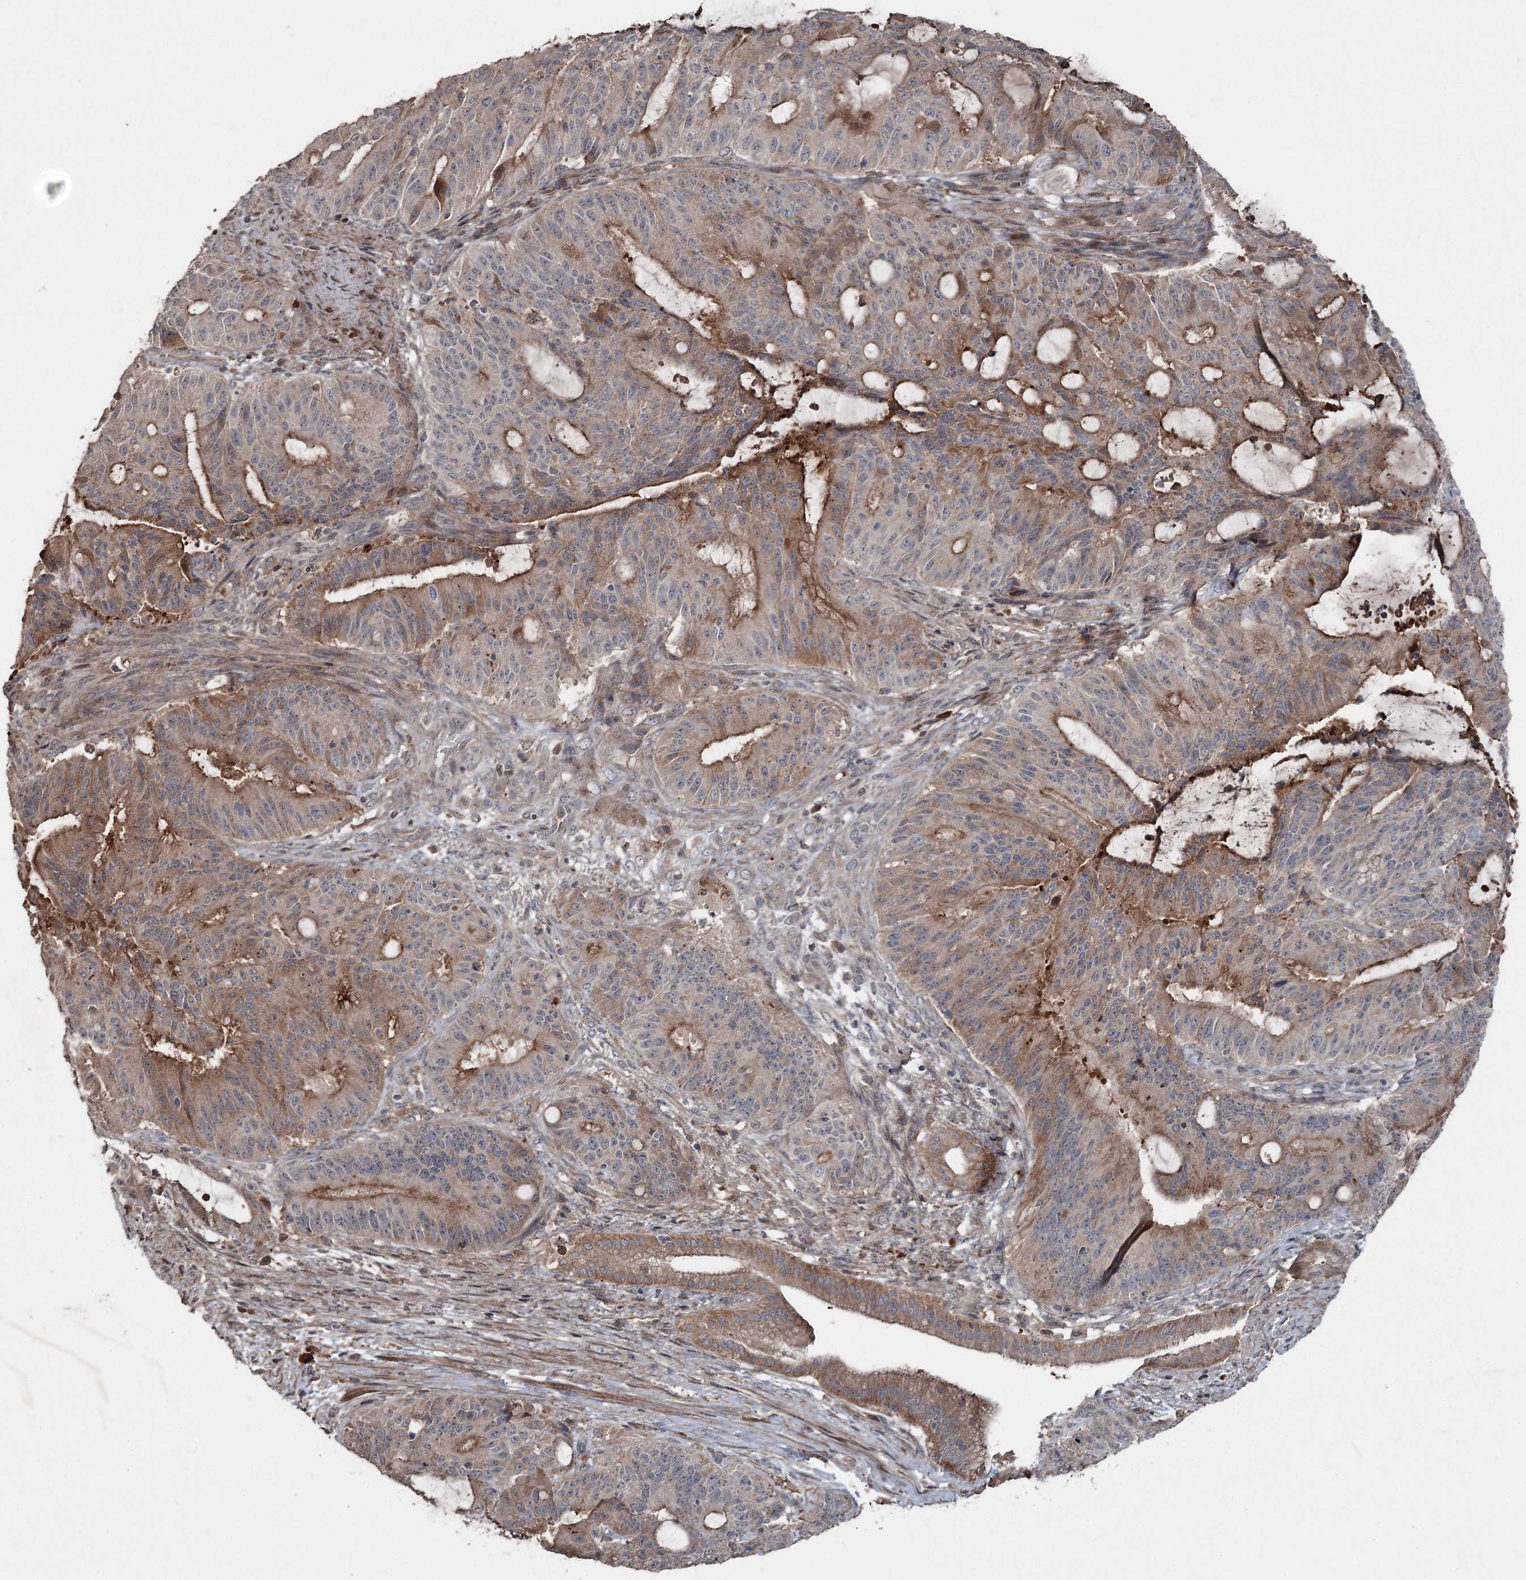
{"staining": {"intensity": "moderate", "quantity": ">75%", "location": "cytoplasmic/membranous"}, "tissue": "liver cancer", "cell_type": "Tumor cells", "image_type": "cancer", "snomed": [{"axis": "morphology", "description": "Normal tissue, NOS"}, {"axis": "morphology", "description": "Cholangiocarcinoma"}, {"axis": "topography", "description": "Liver"}, {"axis": "topography", "description": "Peripheral nerve tissue"}], "caption": "Cholangiocarcinoma (liver) was stained to show a protein in brown. There is medium levels of moderate cytoplasmic/membranous staining in approximately >75% of tumor cells.", "gene": "MAPK8IP2", "patient": {"sex": "female", "age": 73}}